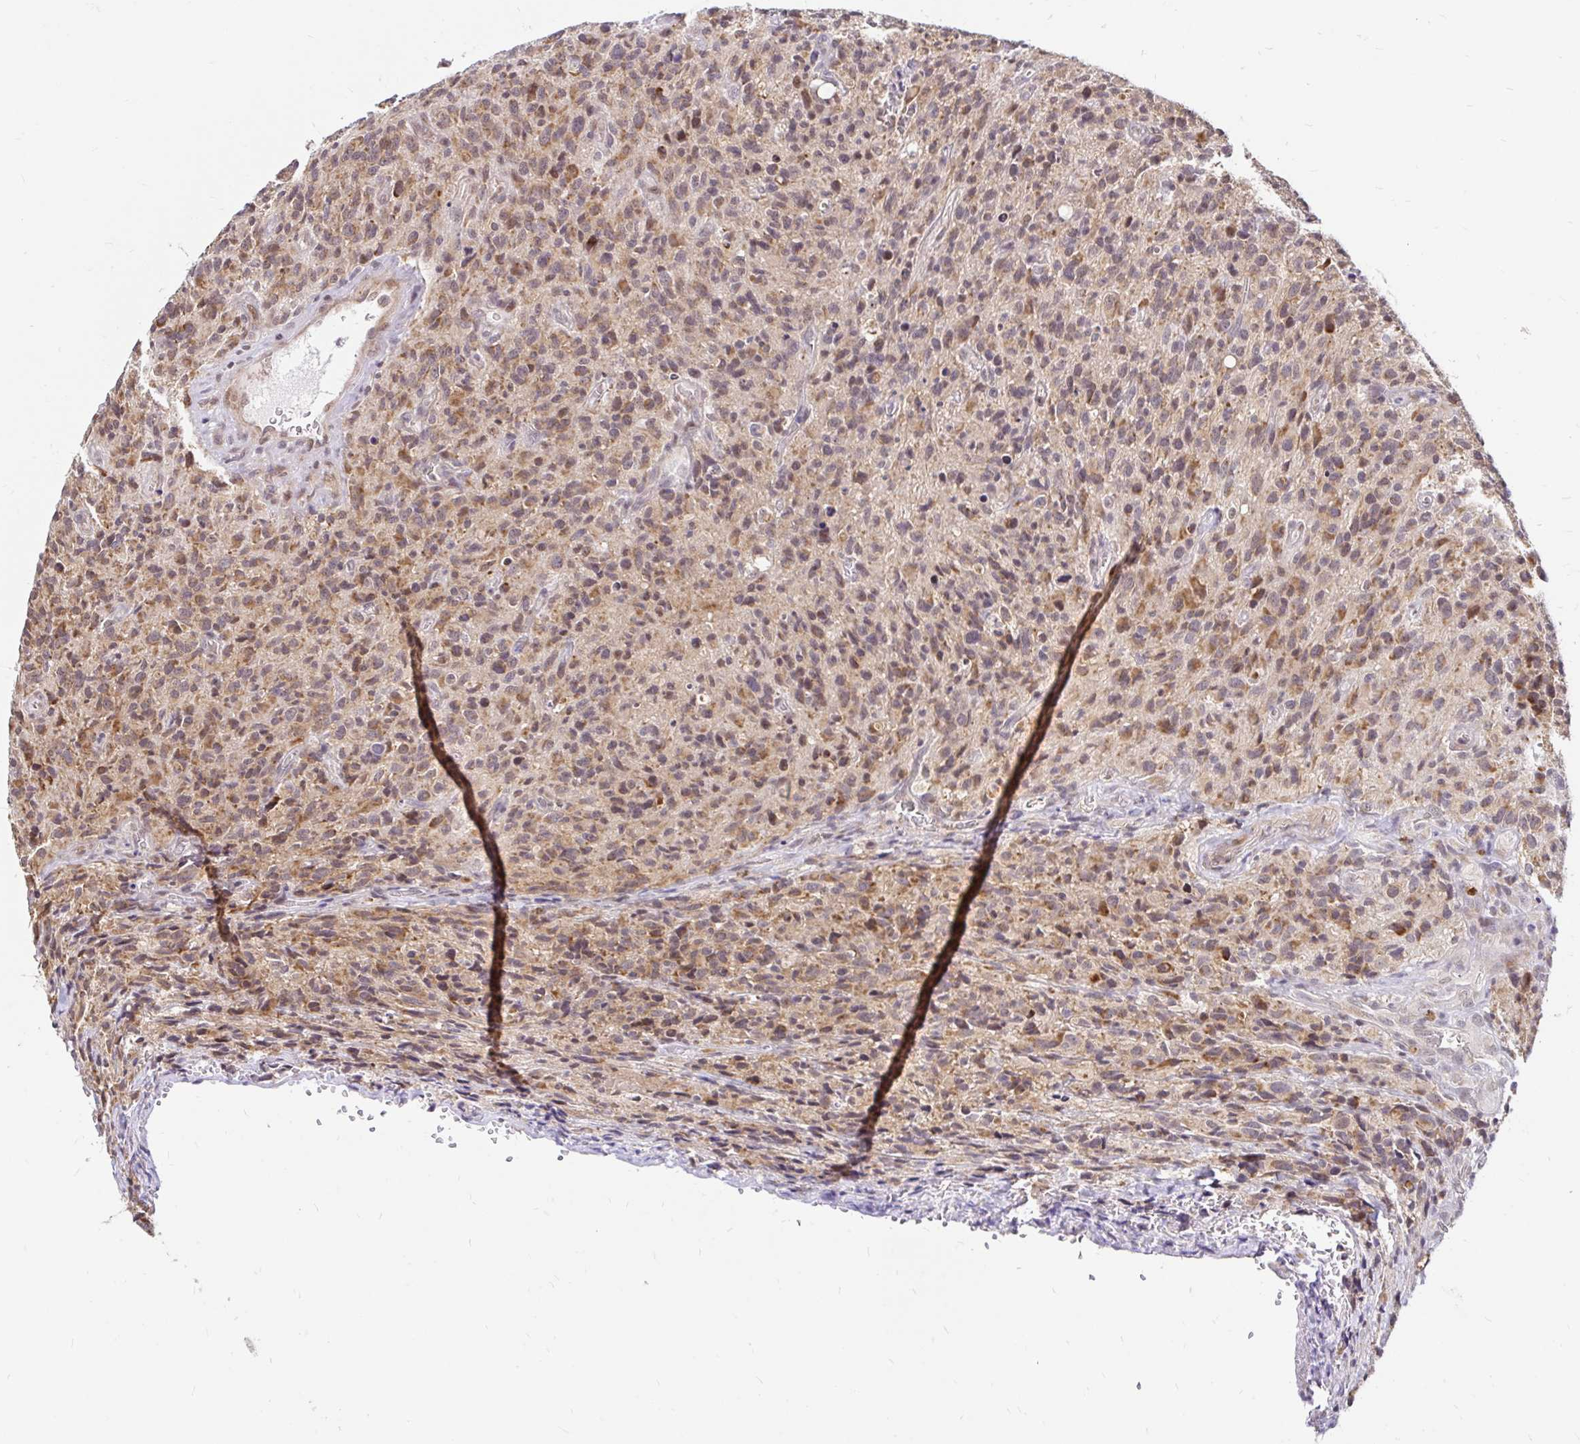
{"staining": {"intensity": "moderate", "quantity": ">75%", "location": "cytoplasmic/membranous,nuclear"}, "tissue": "glioma", "cell_type": "Tumor cells", "image_type": "cancer", "snomed": [{"axis": "morphology", "description": "Glioma, malignant, High grade"}, {"axis": "topography", "description": "Brain"}], "caption": "A micrograph of malignant glioma (high-grade) stained for a protein reveals moderate cytoplasmic/membranous and nuclear brown staining in tumor cells. (DAB = brown stain, brightfield microscopy at high magnification).", "gene": "TIMM50", "patient": {"sex": "male", "age": 76}}